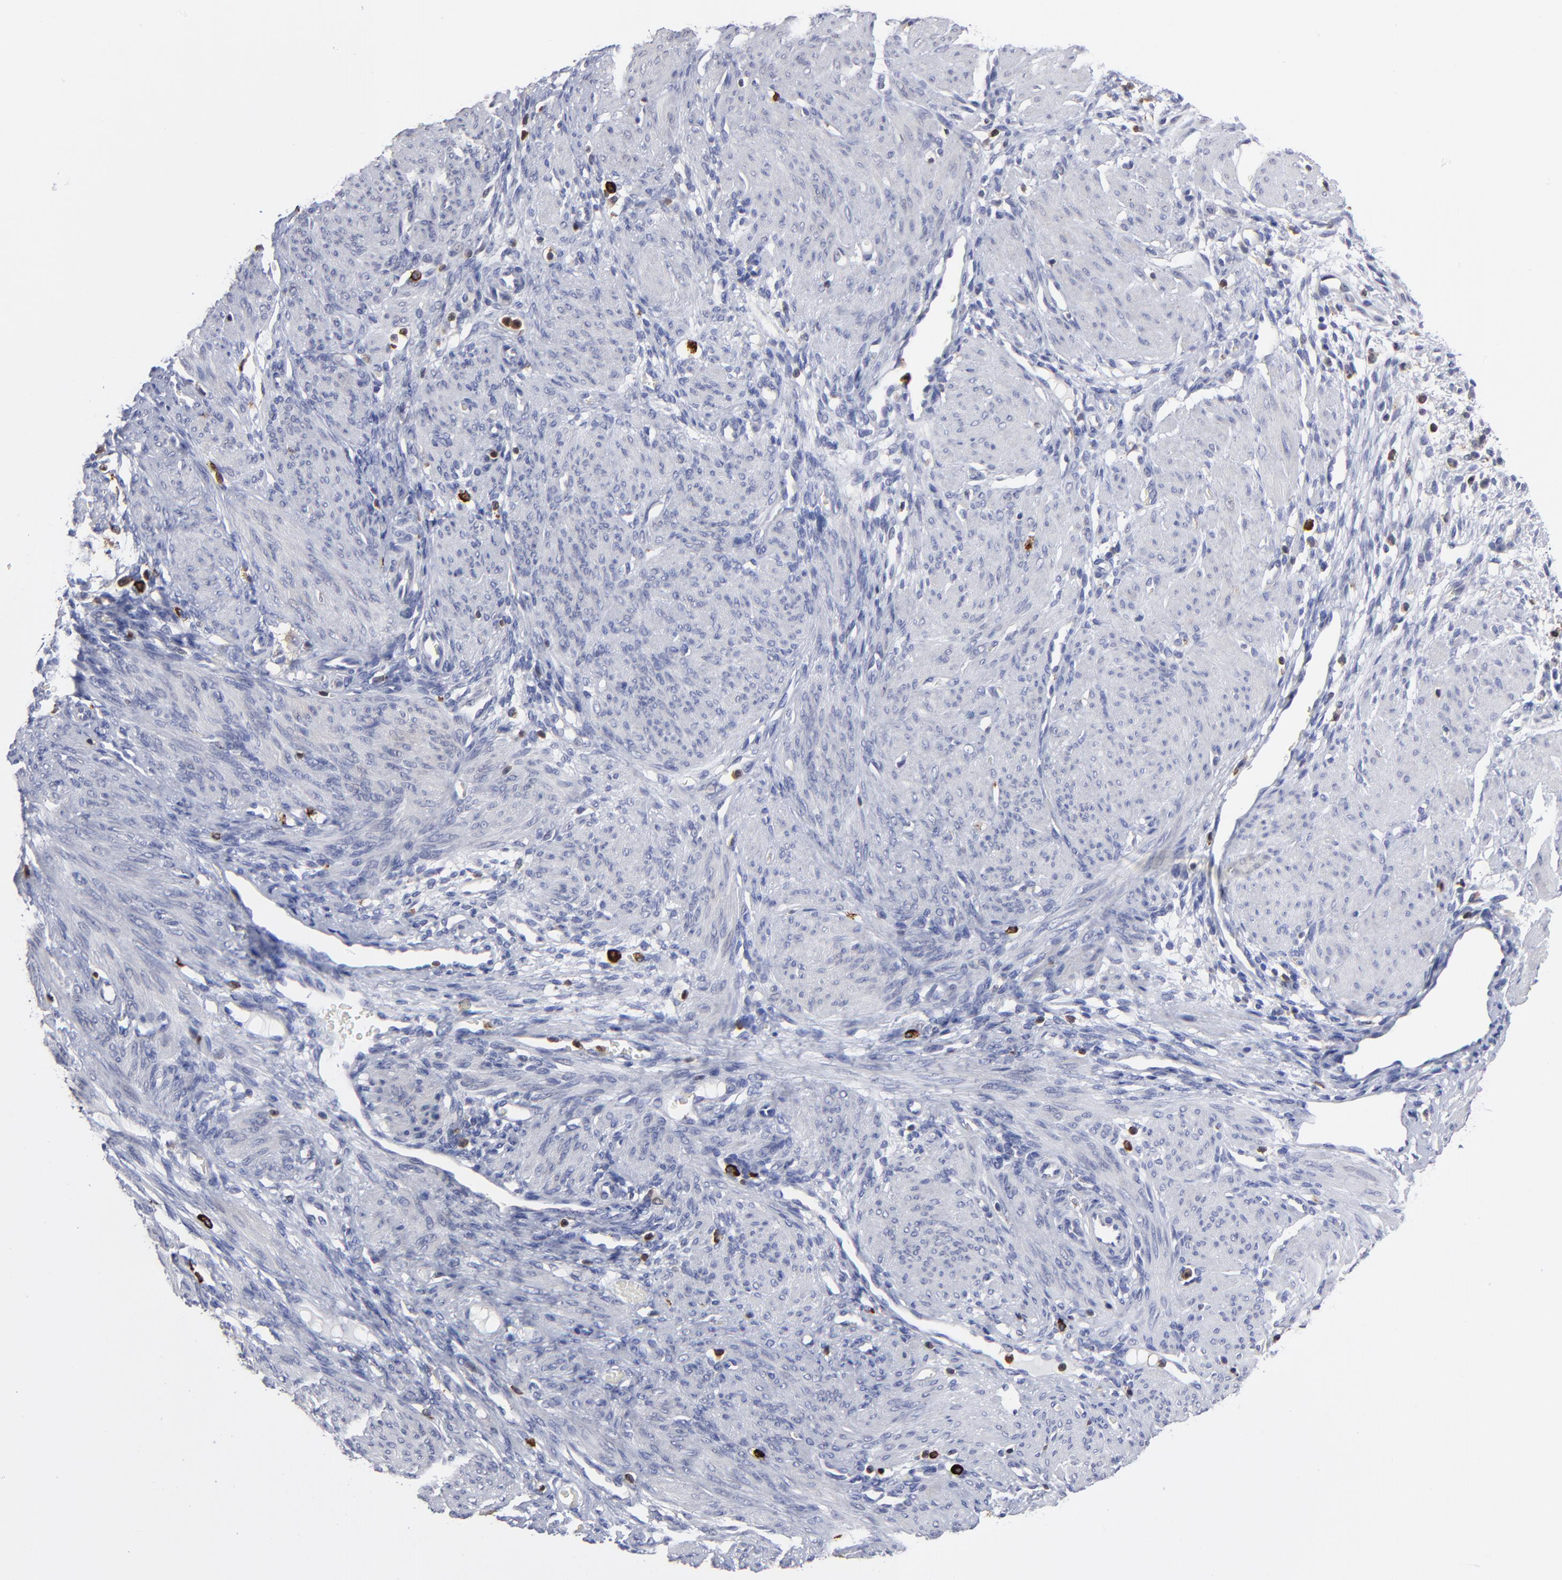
{"staining": {"intensity": "moderate", "quantity": "<25%", "location": "cytoplasmic/membranous"}, "tissue": "endometrium", "cell_type": "Cells in endometrial stroma", "image_type": "normal", "snomed": [{"axis": "morphology", "description": "Normal tissue, NOS"}, {"axis": "topography", "description": "Endometrium"}], "caption": "IHC of normal endometrium exhibits low levels of moderate cytoplasmic/membranous staining in about <25% of cells in endometrial stroma.", "gene": "TBXT", "patient": {"sex": "female", "age": 72}}